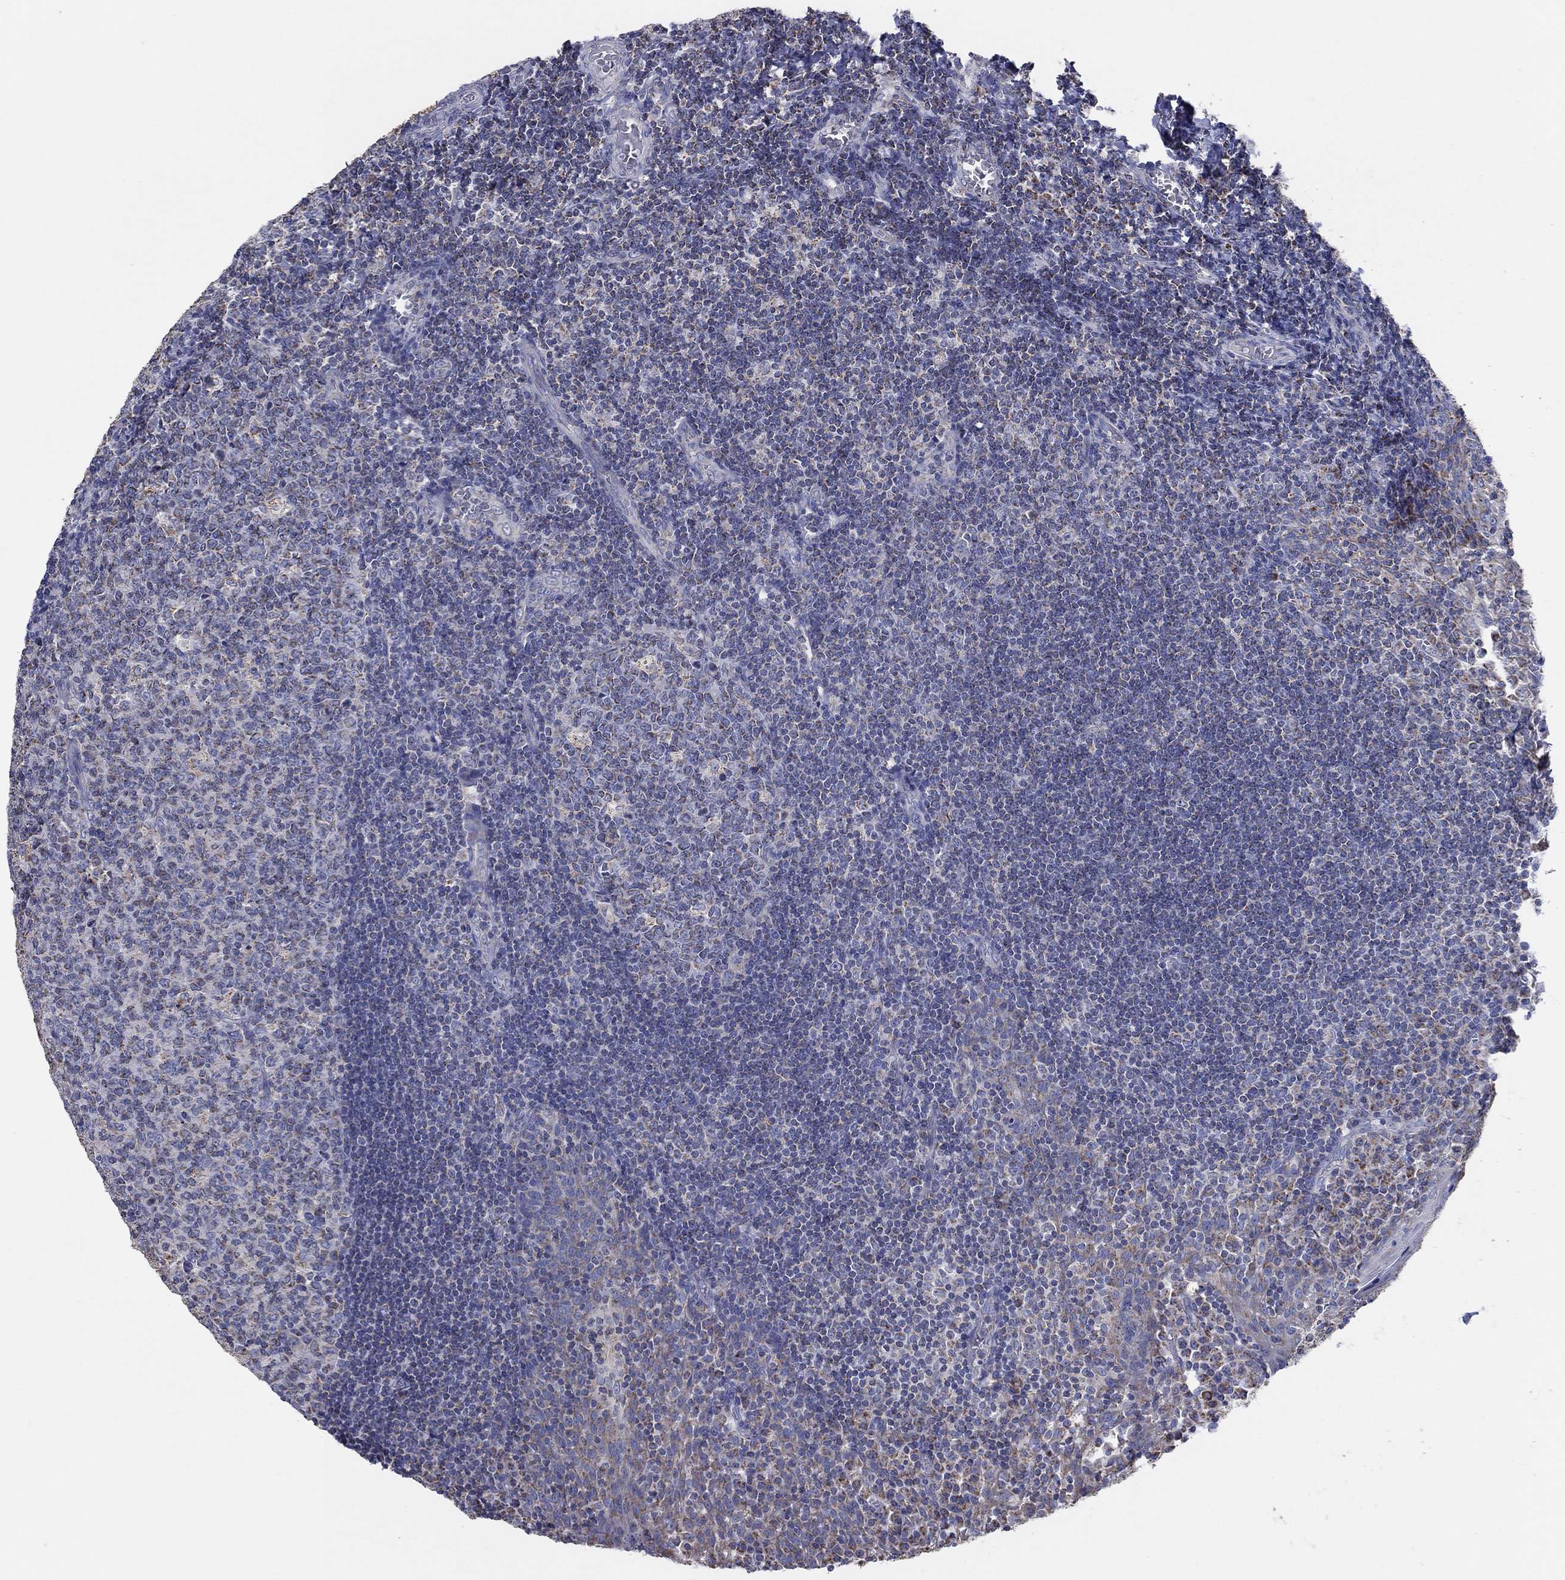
{"staining": {"intensity": "moderate", "quantity": "<25%", "location": "cytoplasmic/membranous"}, "tissue": "tonsil", "cell_type": "Germinal center cells", "image_type": "normal", "snomed": [{"axis": "morphology", "description": "Normal tissue, NOS"}, {"axis": "topography", "description": "Tonsil"}], "caption": "Immunohistochemical staining of benign tonsil reveals moderate cytoplasmic/membranous protein staining in about <25% of germinal center cells.", "gene": "C9orf85", "patient": {"sex": "female", "age": 13}}